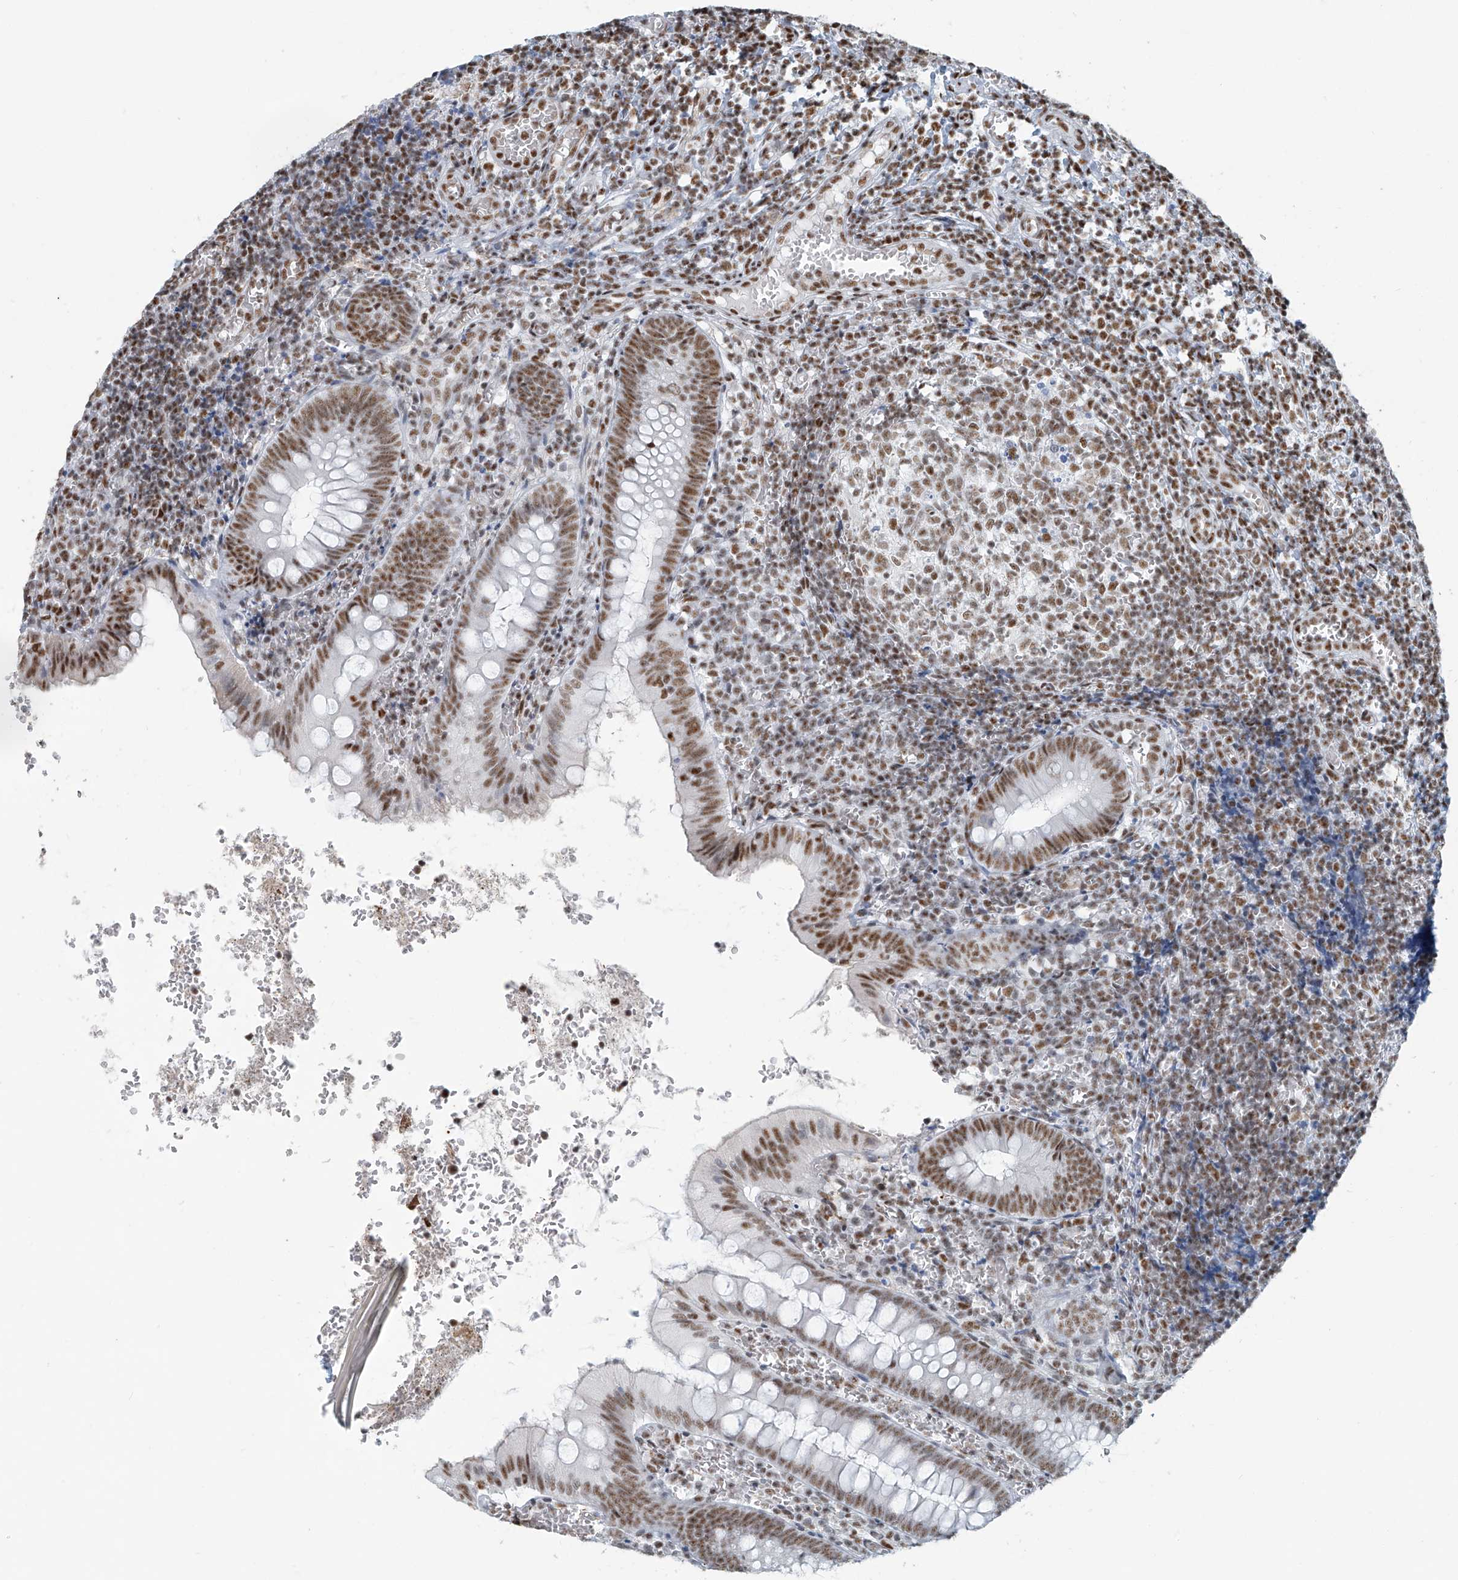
{"staining": {"intensity": "moderate", "quantity": ">75%", "location": "nuclear"}, "tissue": "appendix", "cell_type": "Glandular cells", "image_type": "normal", "snomed": [{"axis": "morphology", "description": "Normal tissue, NOS"}, {"axis": "topography", "description": "Appendix"}], "caption": "A micrograph of appendix stained for a protein reveals moderate nuclear brown staining in glandular cells. The staining was performed using DAB (3,3'-diaminobenzidine) to visualize the protein expression in brown, while the nuclei were stained in blue with hematoxylin (Magnification: 20x).", "gene": "ENSG00000257390", "patient": {"sex": "male", "age": 8}}